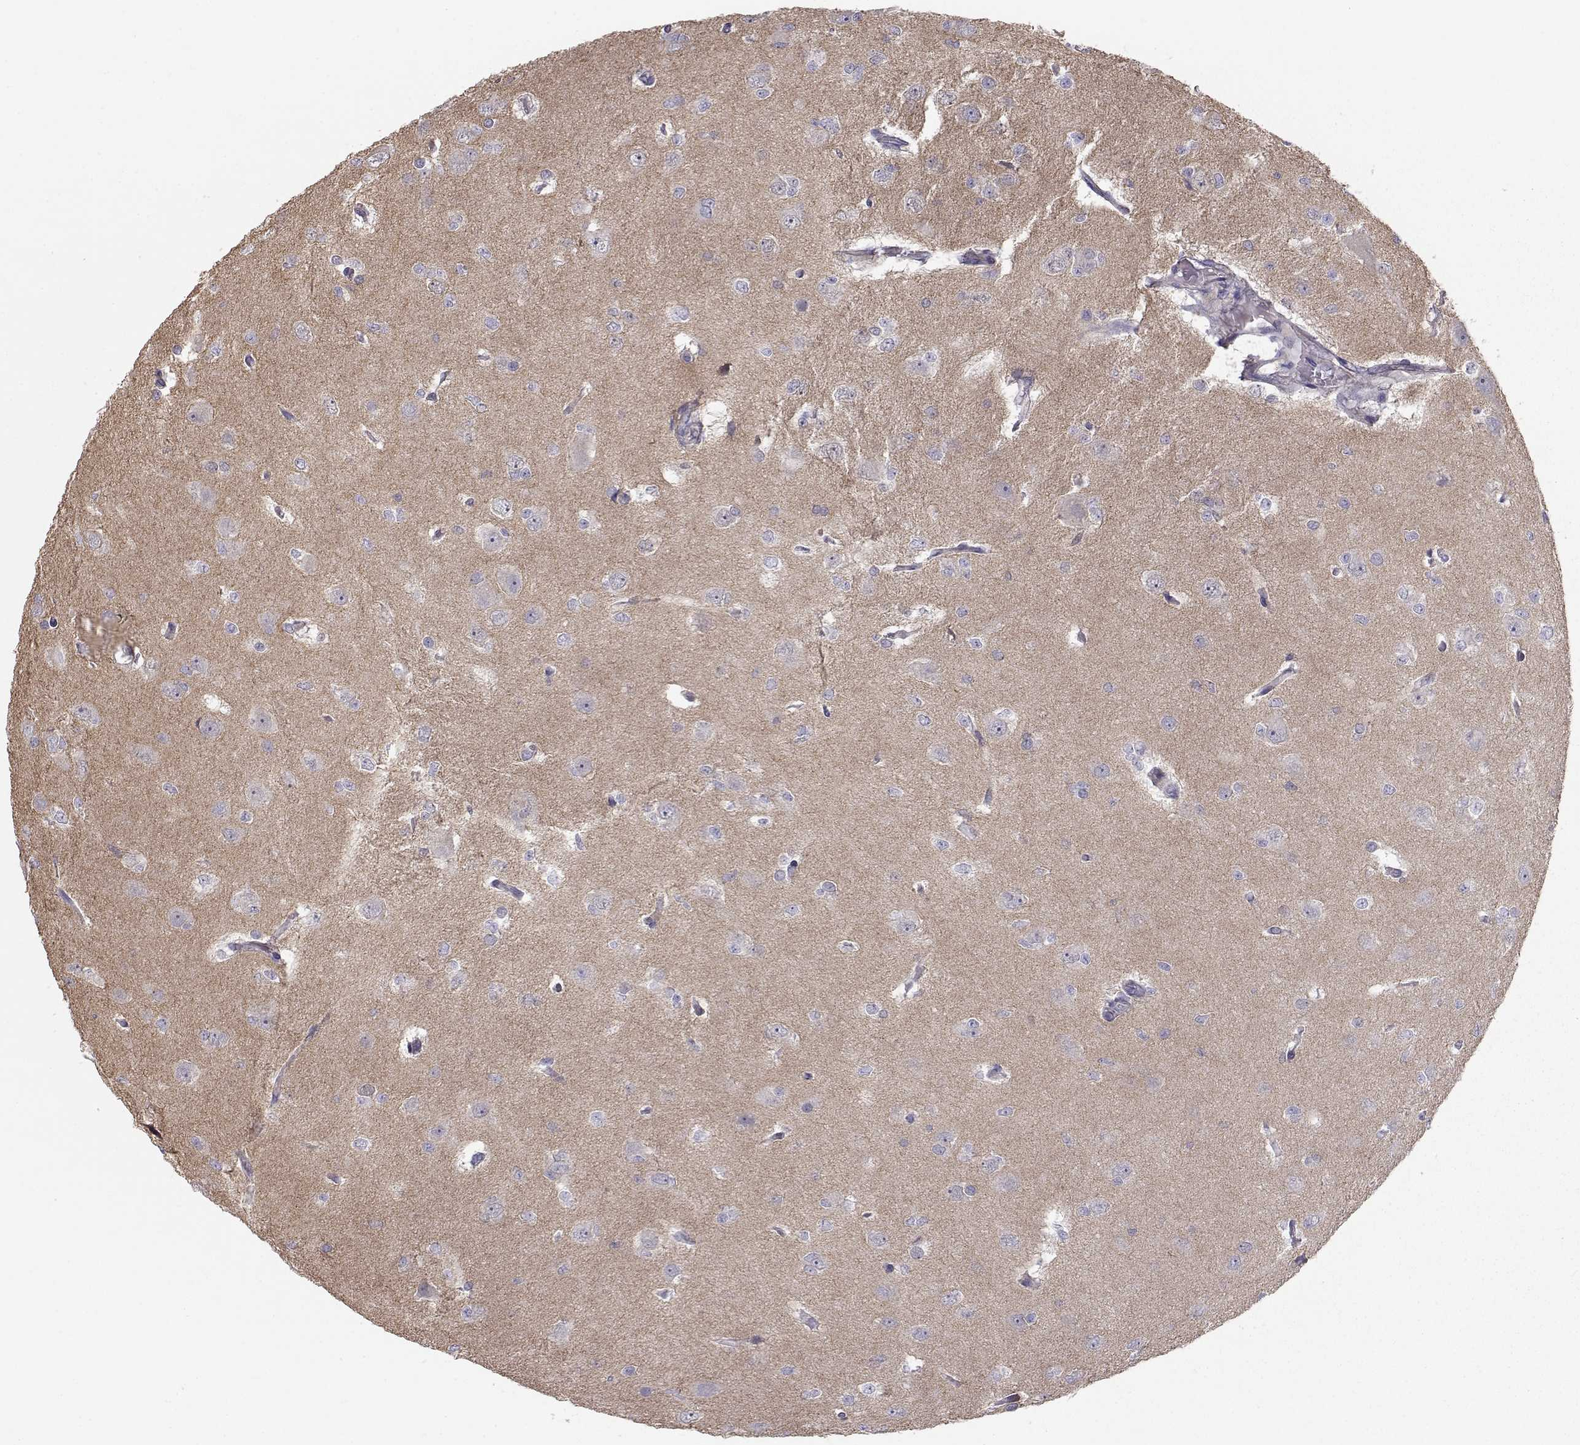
{"staining": {"intensity": "negative", "quantity": "none", "location": "none"}, "tissue": "glioma", "cell_type": "Tumor cells", "image_type": "cancer", "snomed": [{"axis": "morphology", "description": "Glioma, malignant, Low grade"}, {"axis": "topography", "description": "Brain"}], "caption": "Tumor cells show no significant protein expression in malignant glioma (low-grade).", "gene": "NCAM2", "patient": {"sex": "male", "age": 27}}